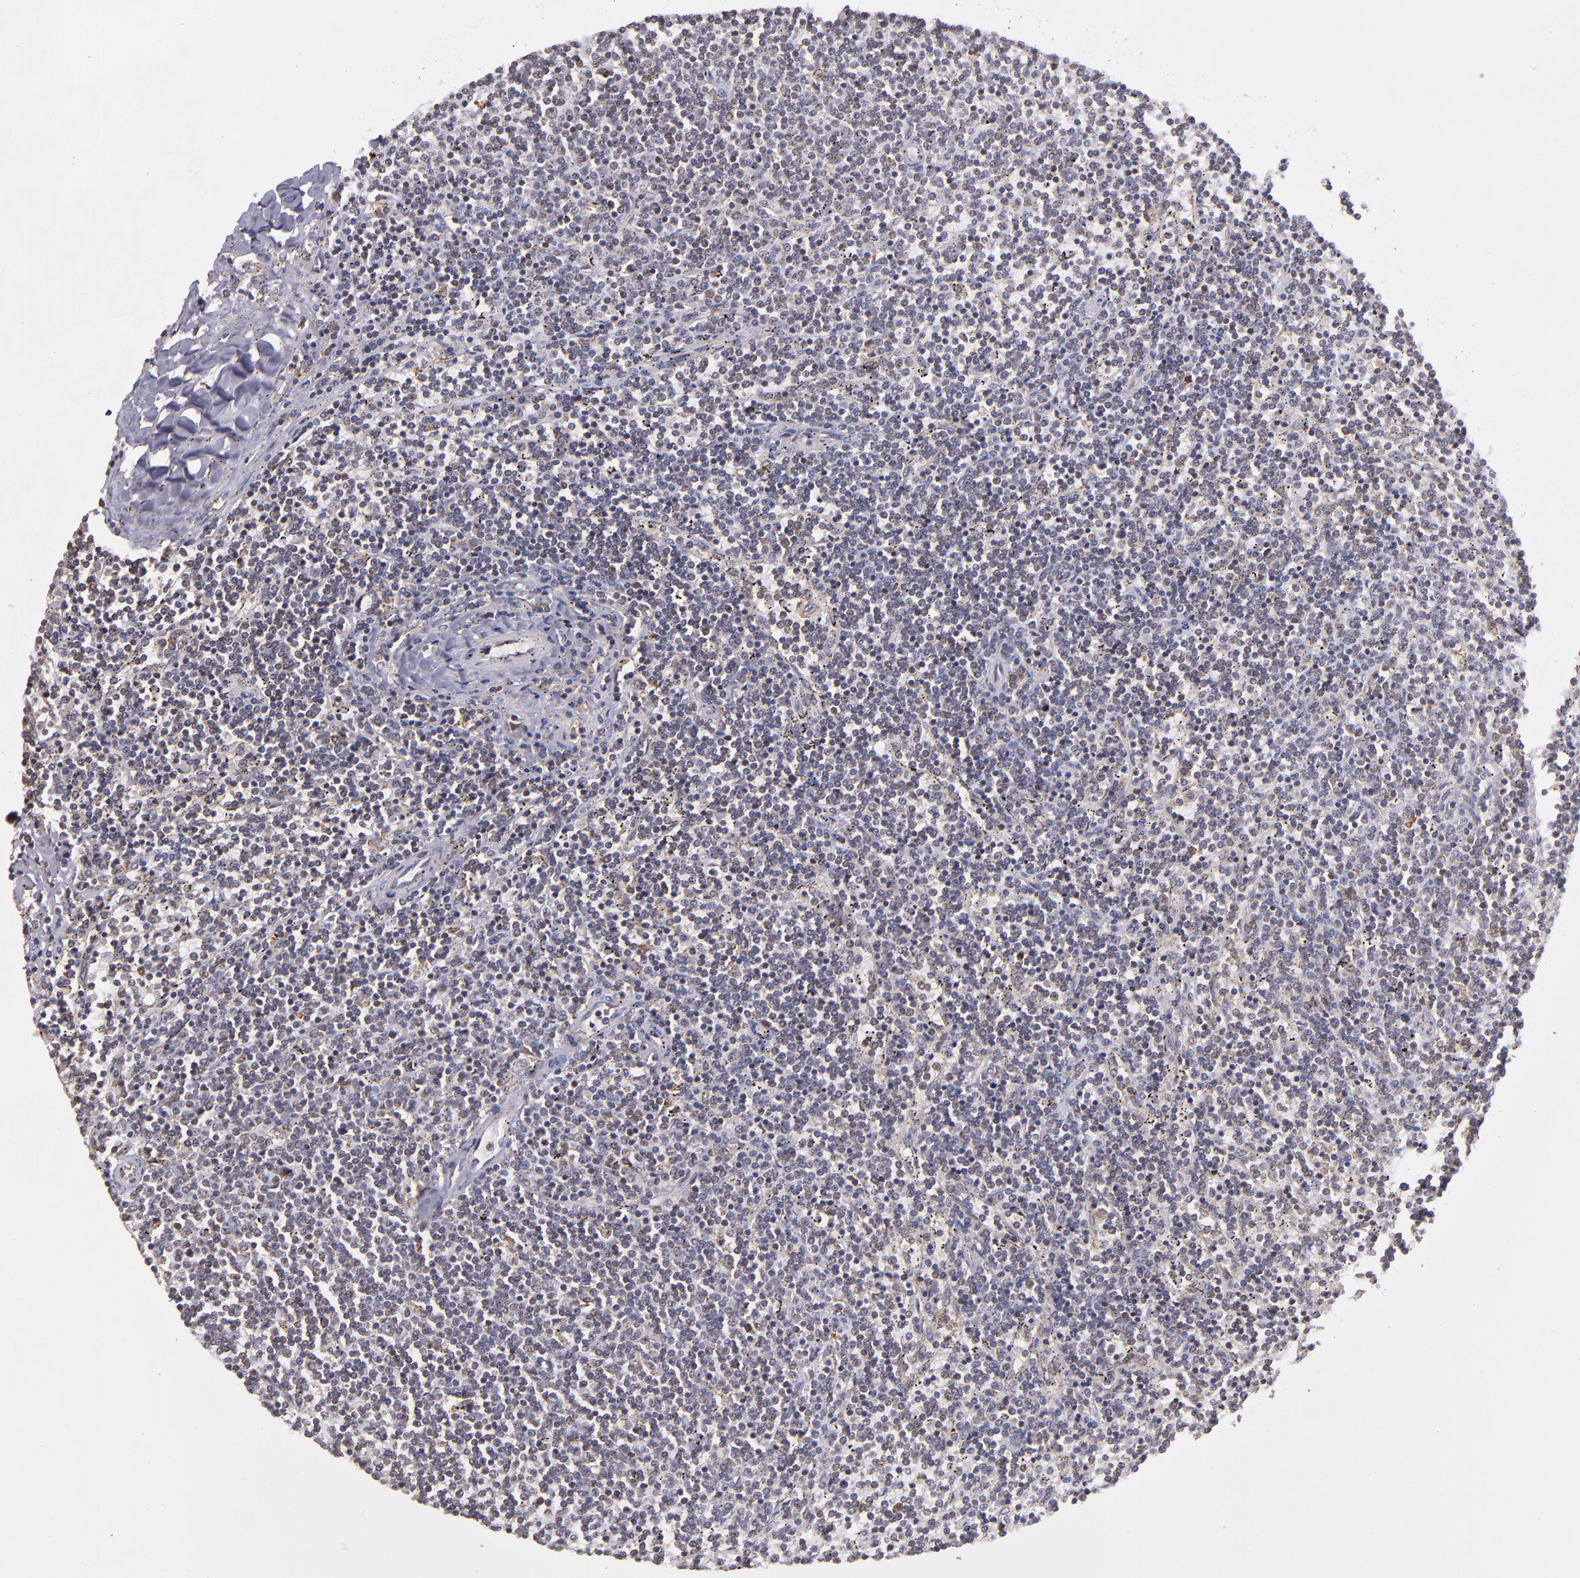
{"staining": {"intensity": "weak", "quantity": "<25%", "location": "cytoplasmic/membranous"}, "tissue": "lymphoma", "cell_type": "Tumor cells", "image_type": "cancer", "snomed": [{"axis": "morphology", "description": "Malignant lymphoma, non-Hodgkin's type, Low grade"}, {"axis": "topography", "description": "Spleen"}], "caption": "DAB (3,3'-diaminobenzidine) immunohistochemical staining of human lymphoma displays no significant staining in tumor cells. The staining was performed using DAB (3,3'-diaminobenzidine) to visualize the protein expression in brown, while the nuclei were stained in blue with hematoxylin (Magnification: 20x).", "gene": "ZFYVE1", "patient": {"sex": "female", "age": 50}}